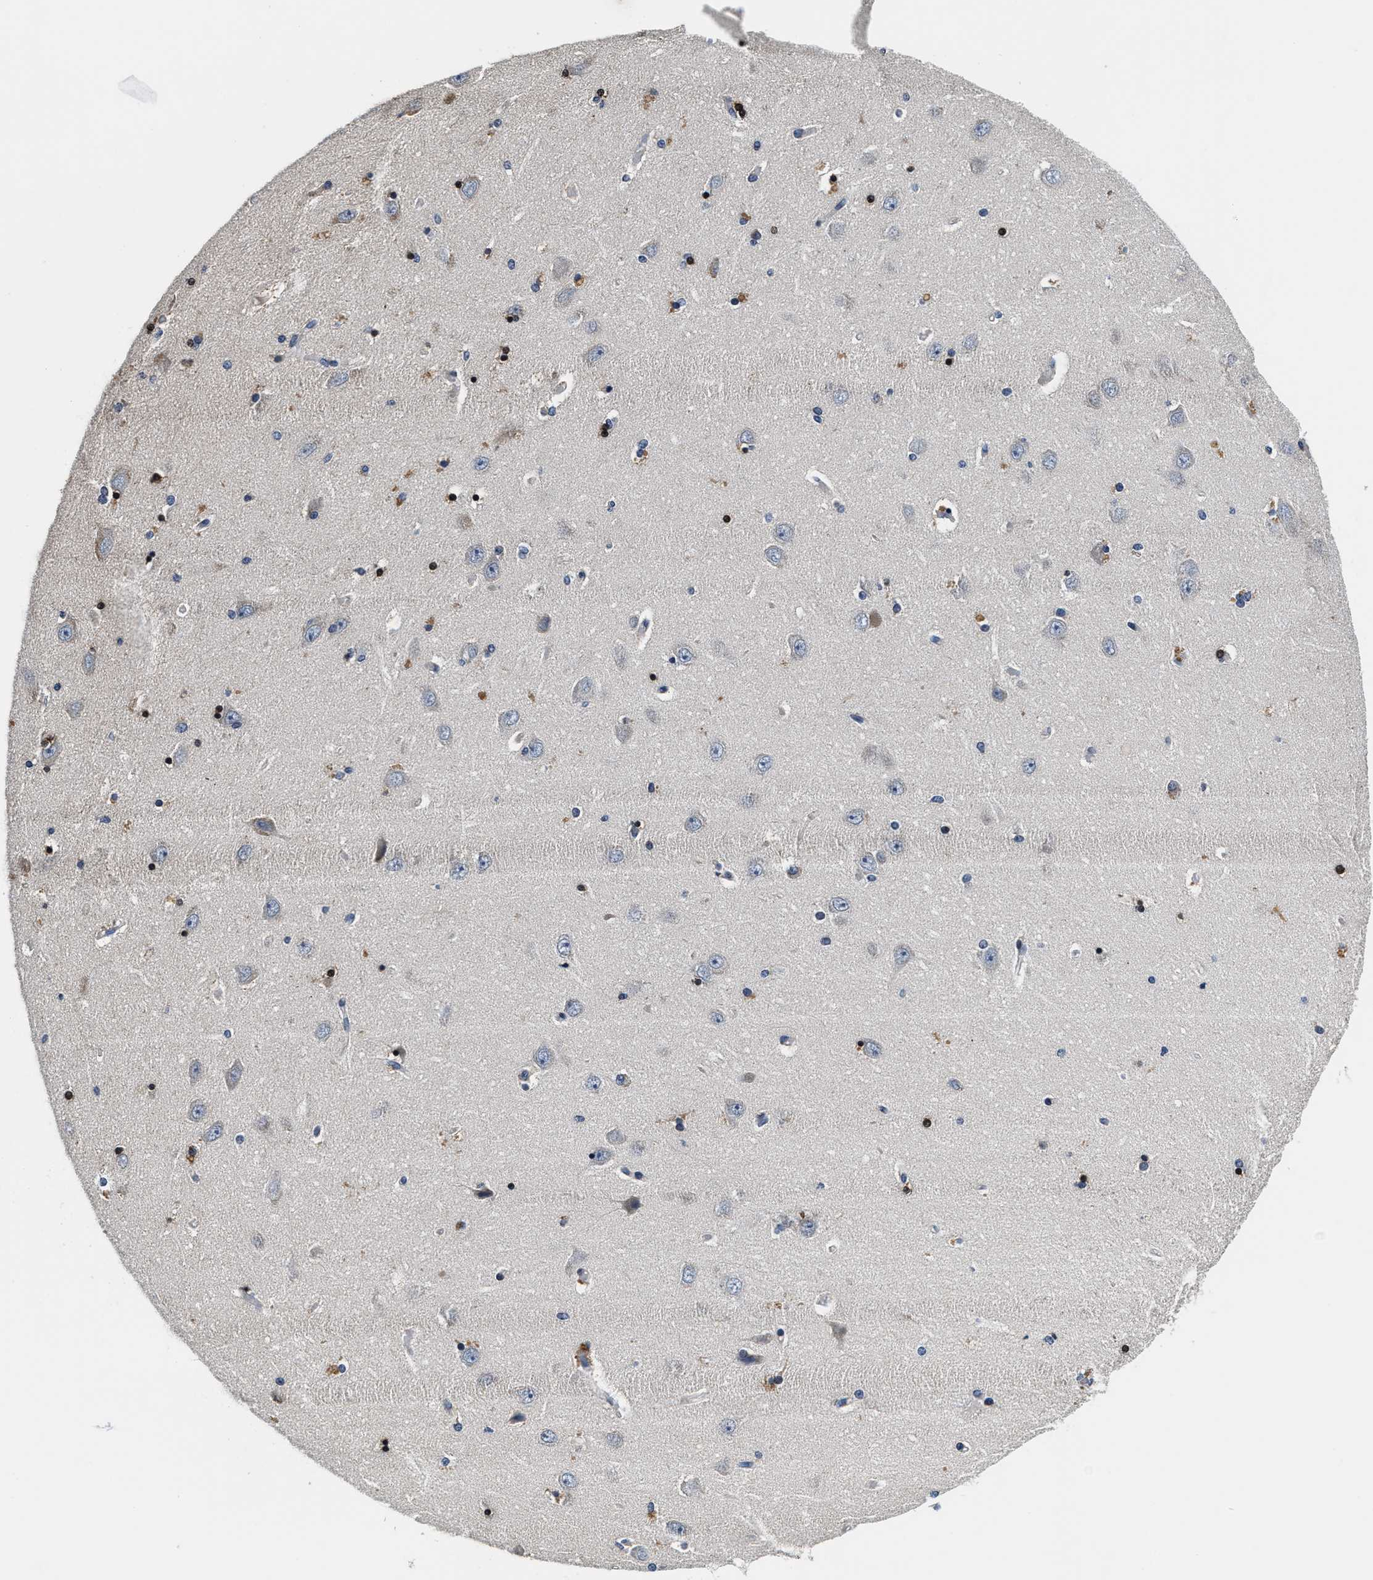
{"staining": {"intensity": "strong", "quantity": "<25%", "location": "cytoplasmic/membranous"}, "tissue": "hippocampus", "cell_type": "Glial cells", "image_type": "normal", "snomed": [{"axis": "morphology", "description": "Normal tissue, NOS"}, {"axis": "topography", "description": "Hippocampus"}], "caption": "The micrograph exhibits a brown stain indicating the presence of a protein in the cytoplasmic/membranous of glial cells in hippocampus. Immunohistochemistry (ihc) stains the protein of interest in brown and the nuclei are stained blue.", "gene": "ANKIB1", "patient": {"sex": "female", "age": 54}}